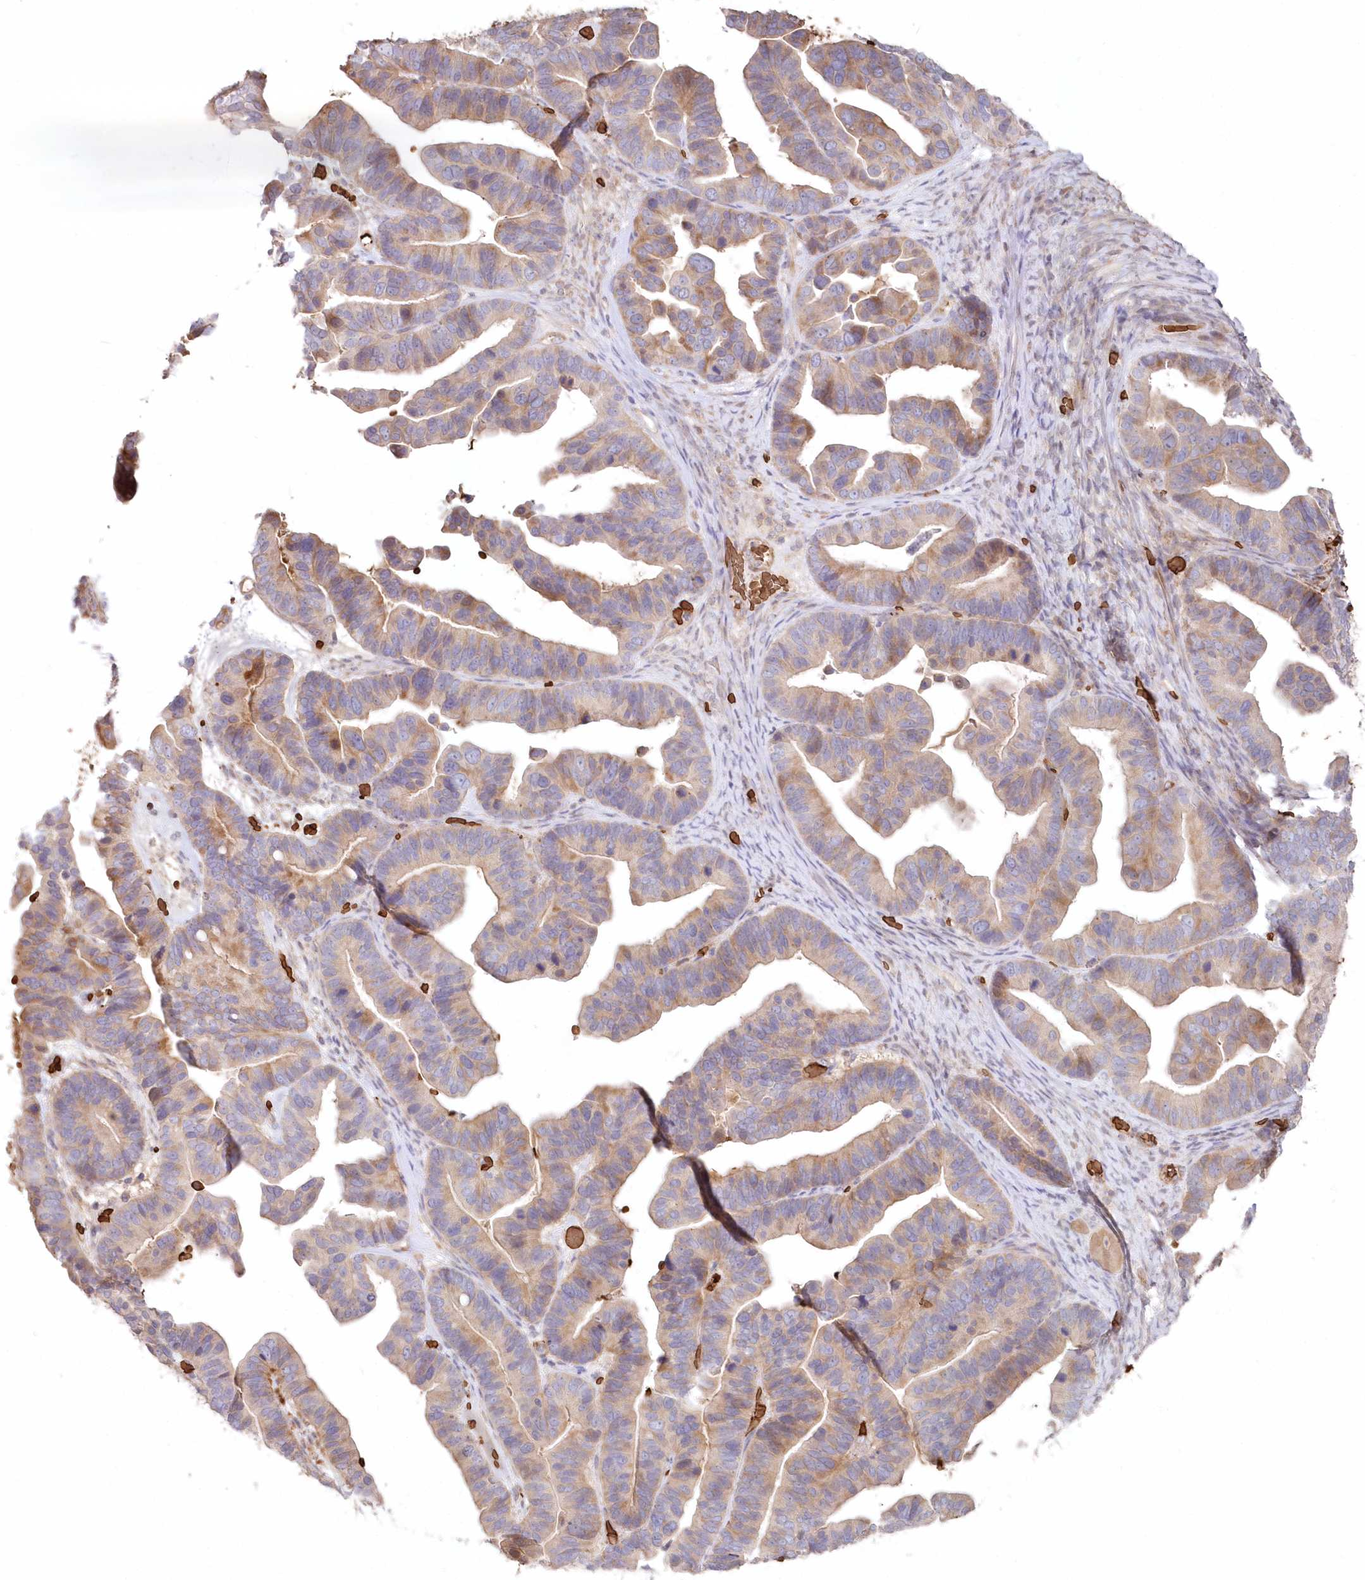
{"staining": {"intensity": "moderate", "quantity": "<25%", "location": "cytoplasmic/membranous"}, "tissue": "ovarian cancer", "cell_type": "Tumor cells", "image_type": "cancer", "snomed": [{"axis": "morphology", "description": "Cystadenocarcinoma, serous, NOS"}, {"axis": "topography", "description": "Ovary"}], "caption": "Brown immunohistochemical staining in human ovarian serous cystadenocarcinoma displays moderate cytoplasmic/membranous positivity in about <25% of tumor cells. Nuclei are stained in blue.", "gene": "SERINC1", "patient": {"sex": "female", "age": 56}}